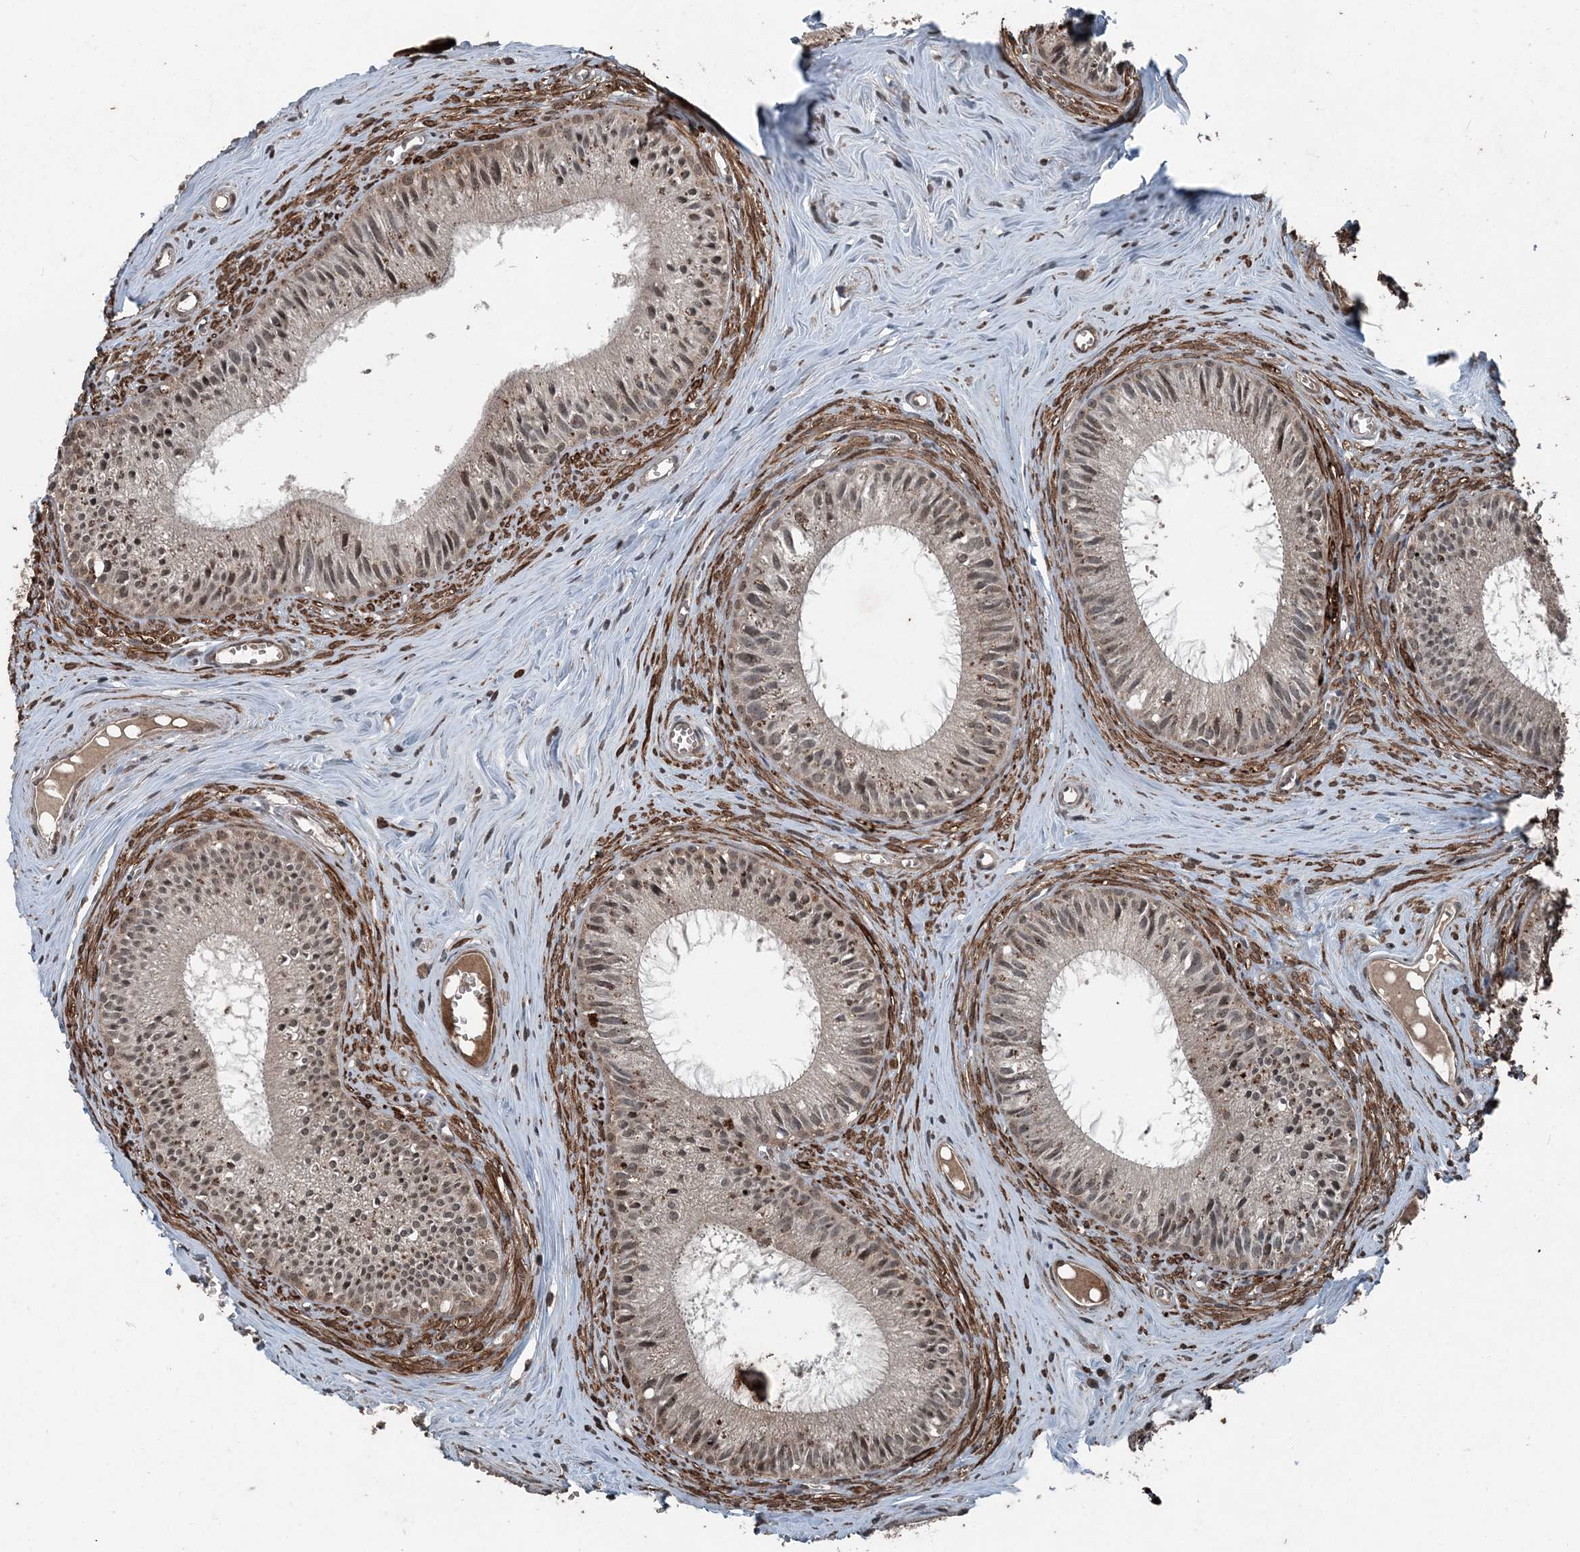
{"staining": {"intensity": "strong", "quantity": "25%-75%", "location": "nuclear"}, "tissue": "epididymis", "cell_type": "Glandular cells", "image_type": "normal", "snomed": [{"axis": "morphology", "description": "Normal tissue, NOS"}, {"axis": "topography", "description": "Epididymis"}], "caption": "IHC (DAB (3,3'-diaminobenzidine)) staining of unremarkable epididymis displays strong nuclear protein staining in about 25%-75% of glandular cells.", "gene": "CFL1", "patient": {"sex": "male", "age": 36}}